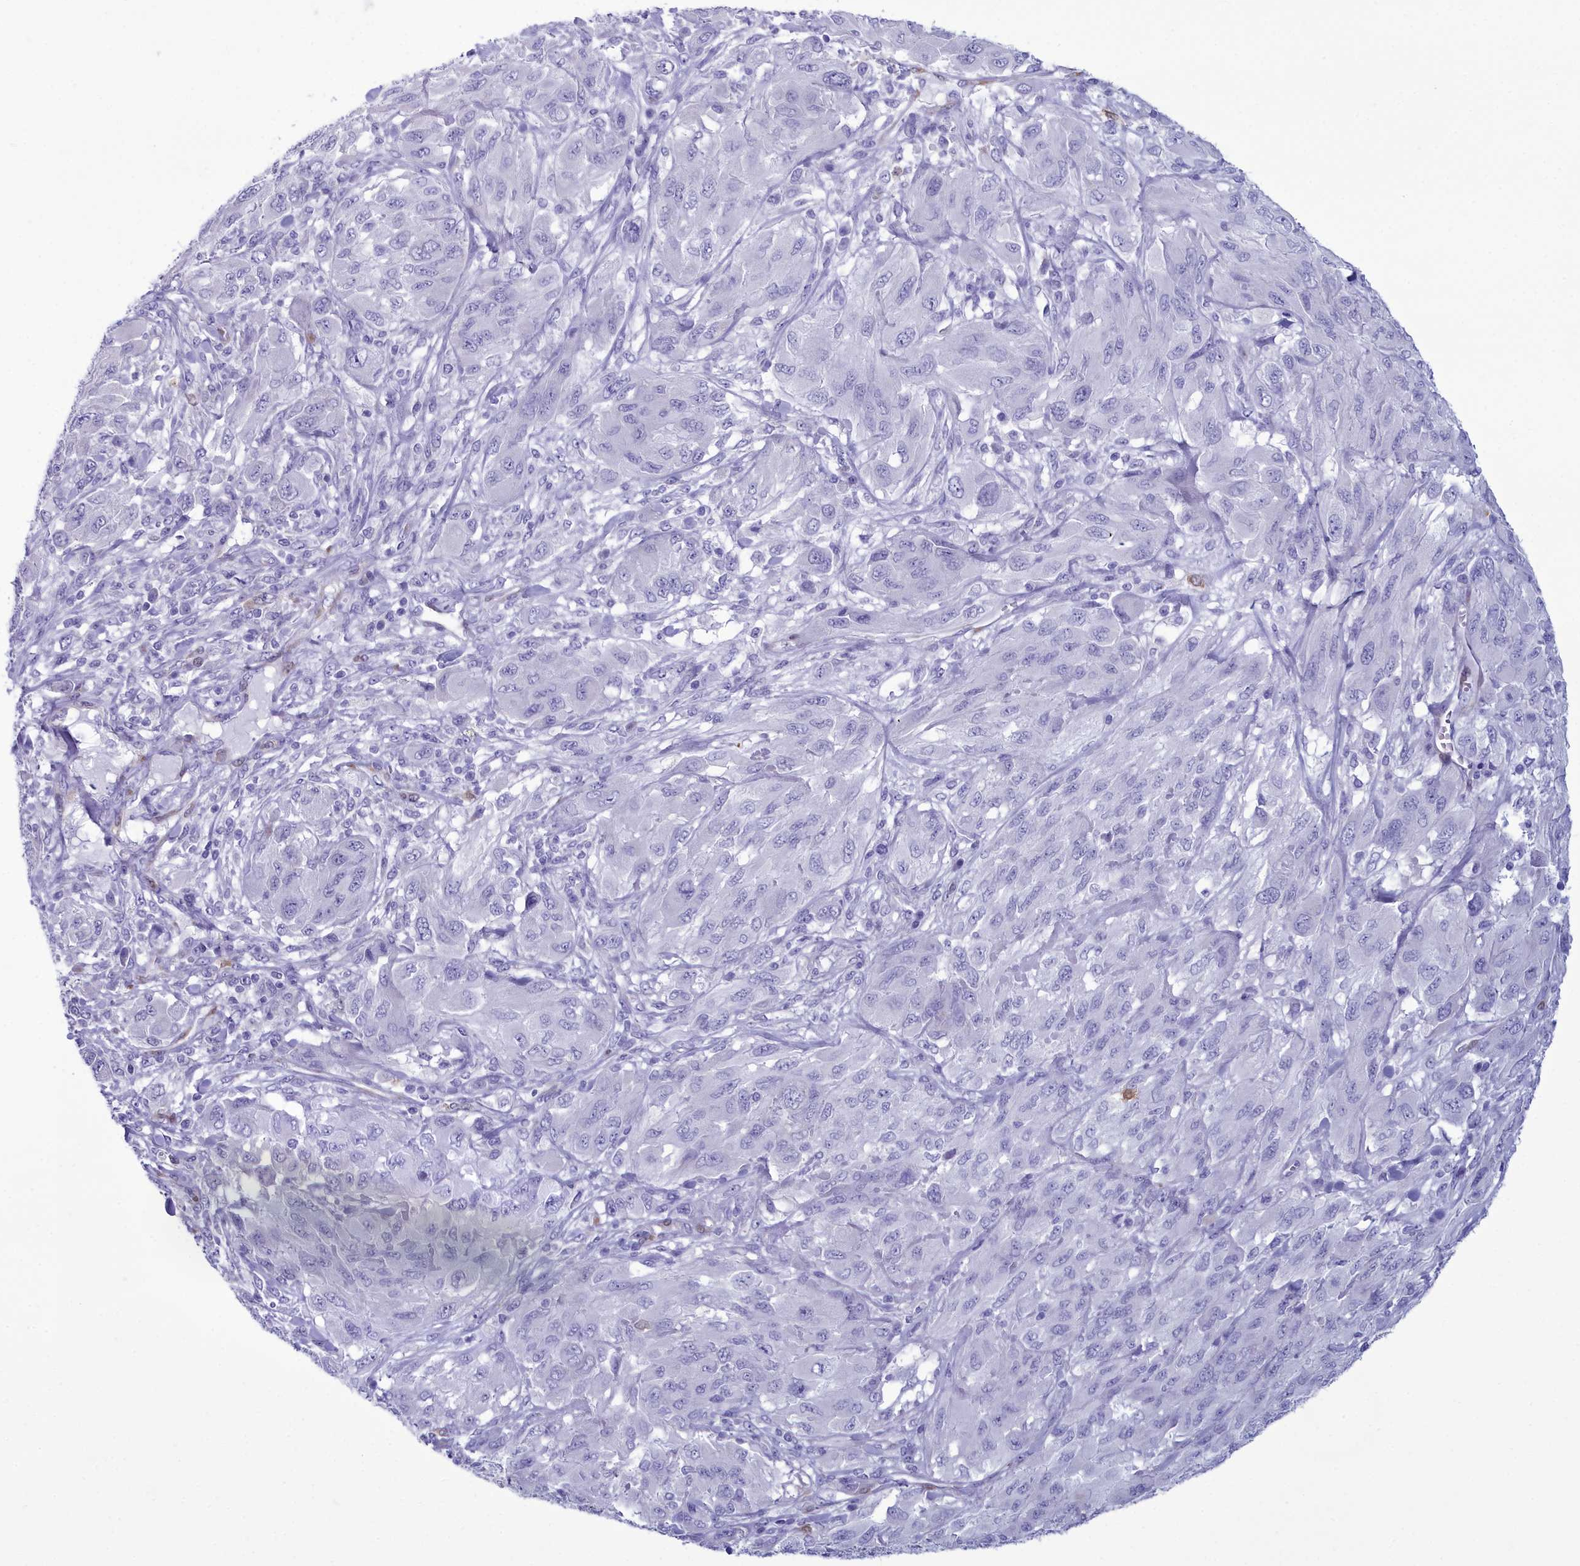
{"staining": {"intensity": "negative", "quantity": "none", "location": "none"}, "tissue": "melanoma", "cell_type": "Tumor cells", "image_type": "cancer", "snomed": [{"axis": "morphology", "description": "Malignant melanoma, NOS"}, {"axis": "topography", "description": "Skin"}], "caption": "Melanoma was stained to show a protein in brown. There is no significant staining in tumor cells.", "gene": "PPP1R14A", "patient": {"sex": "female", "age": 91}}